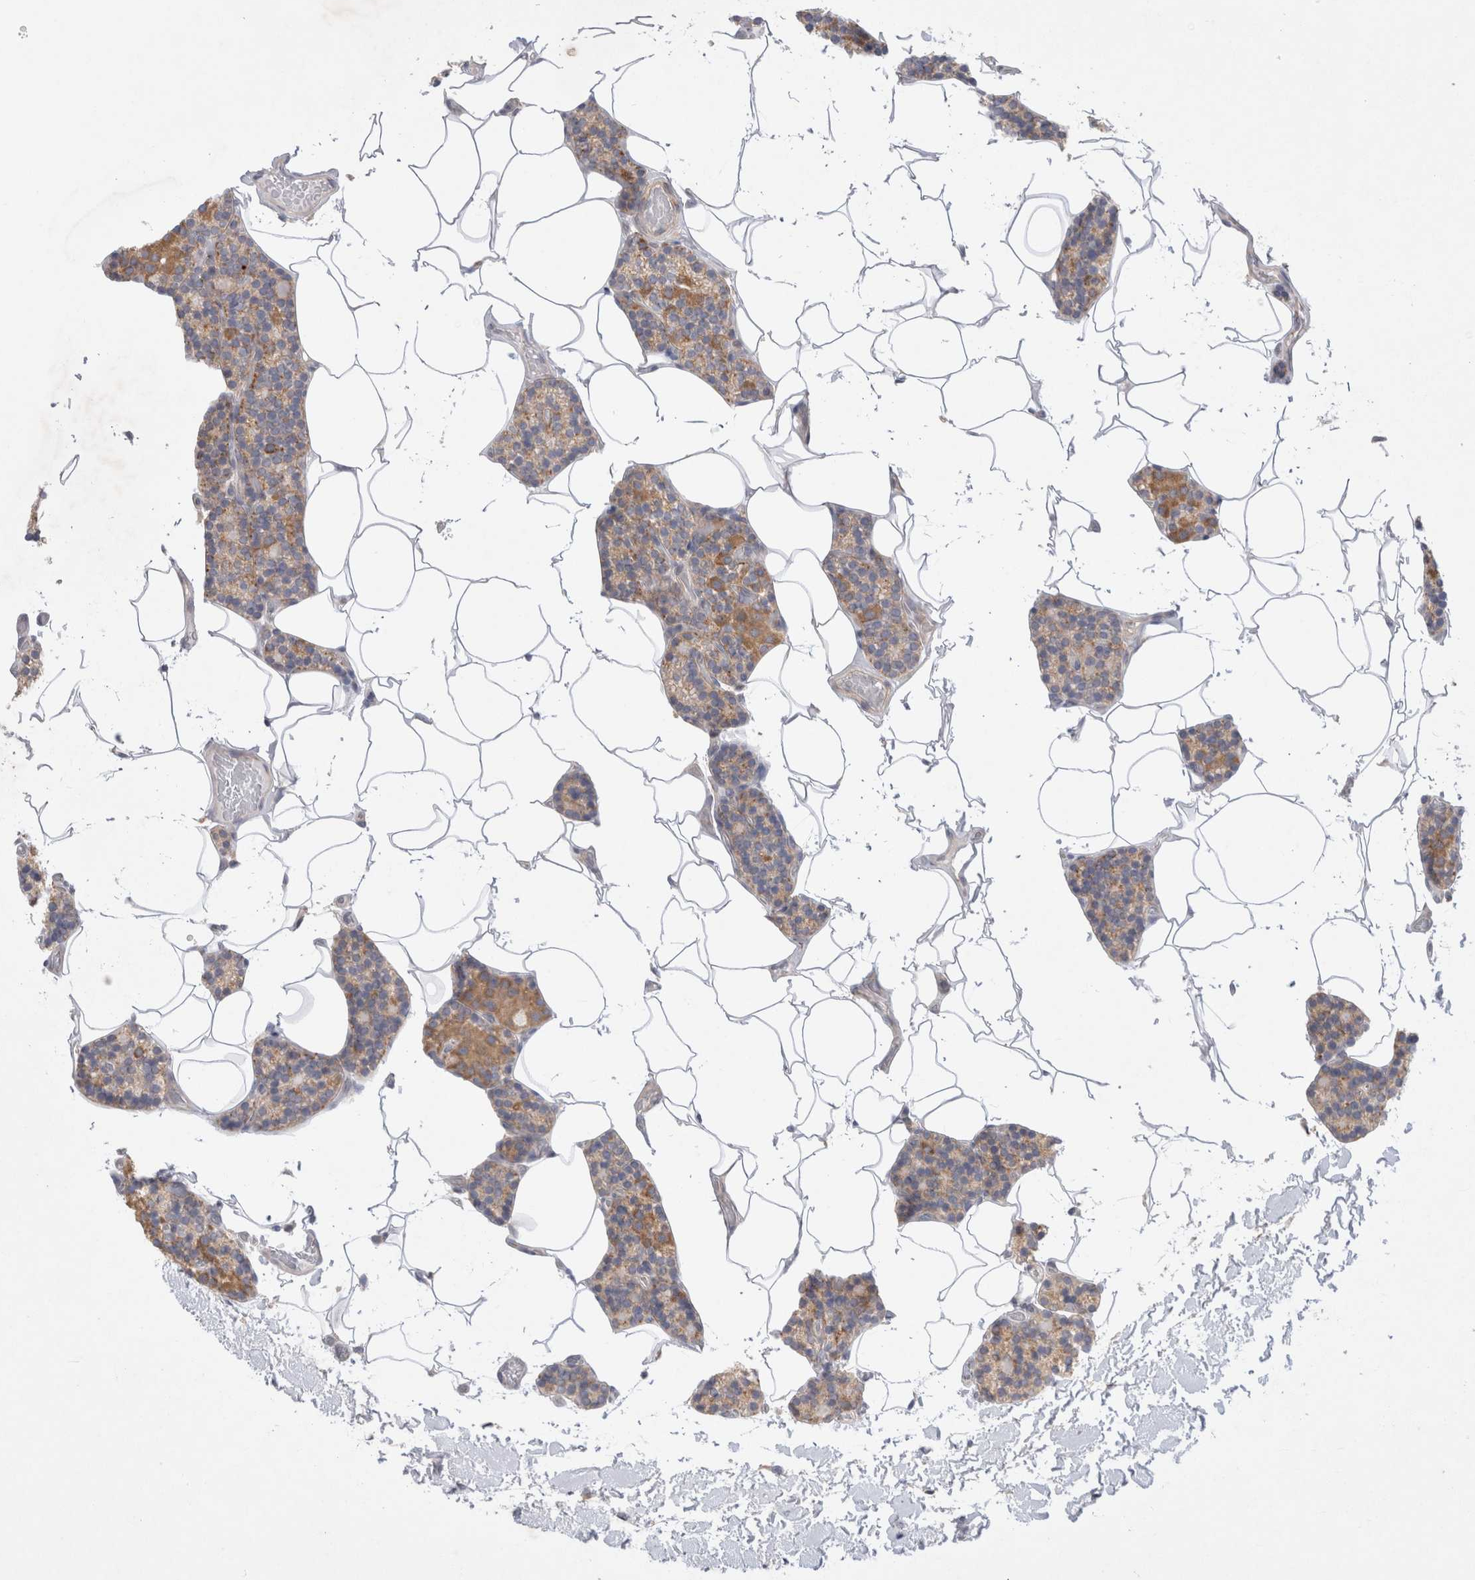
{"staining": {"intensity": "moderate", "quantity": "<25%", "location": "cytoplasmic/membranous"}, "tissue": "parathyroid gland", "cell_type": "Glandular cells", "image_type": "normal", "snomed": [{"axis": "morphology", "description": "Normal tissue, NOS"}, {"axis": "topography", "description": "Parathyroid gland"}], "caption": "The histopathology image shows staining of unremarkable parathyroid gland, revealing moderate cytoplasmic/membranous protein positivity (brown color) within glandular cells. Nuclei are stained in blue.", "gene": "NPC1", "patient": {"sex": "male", "age": 52}}